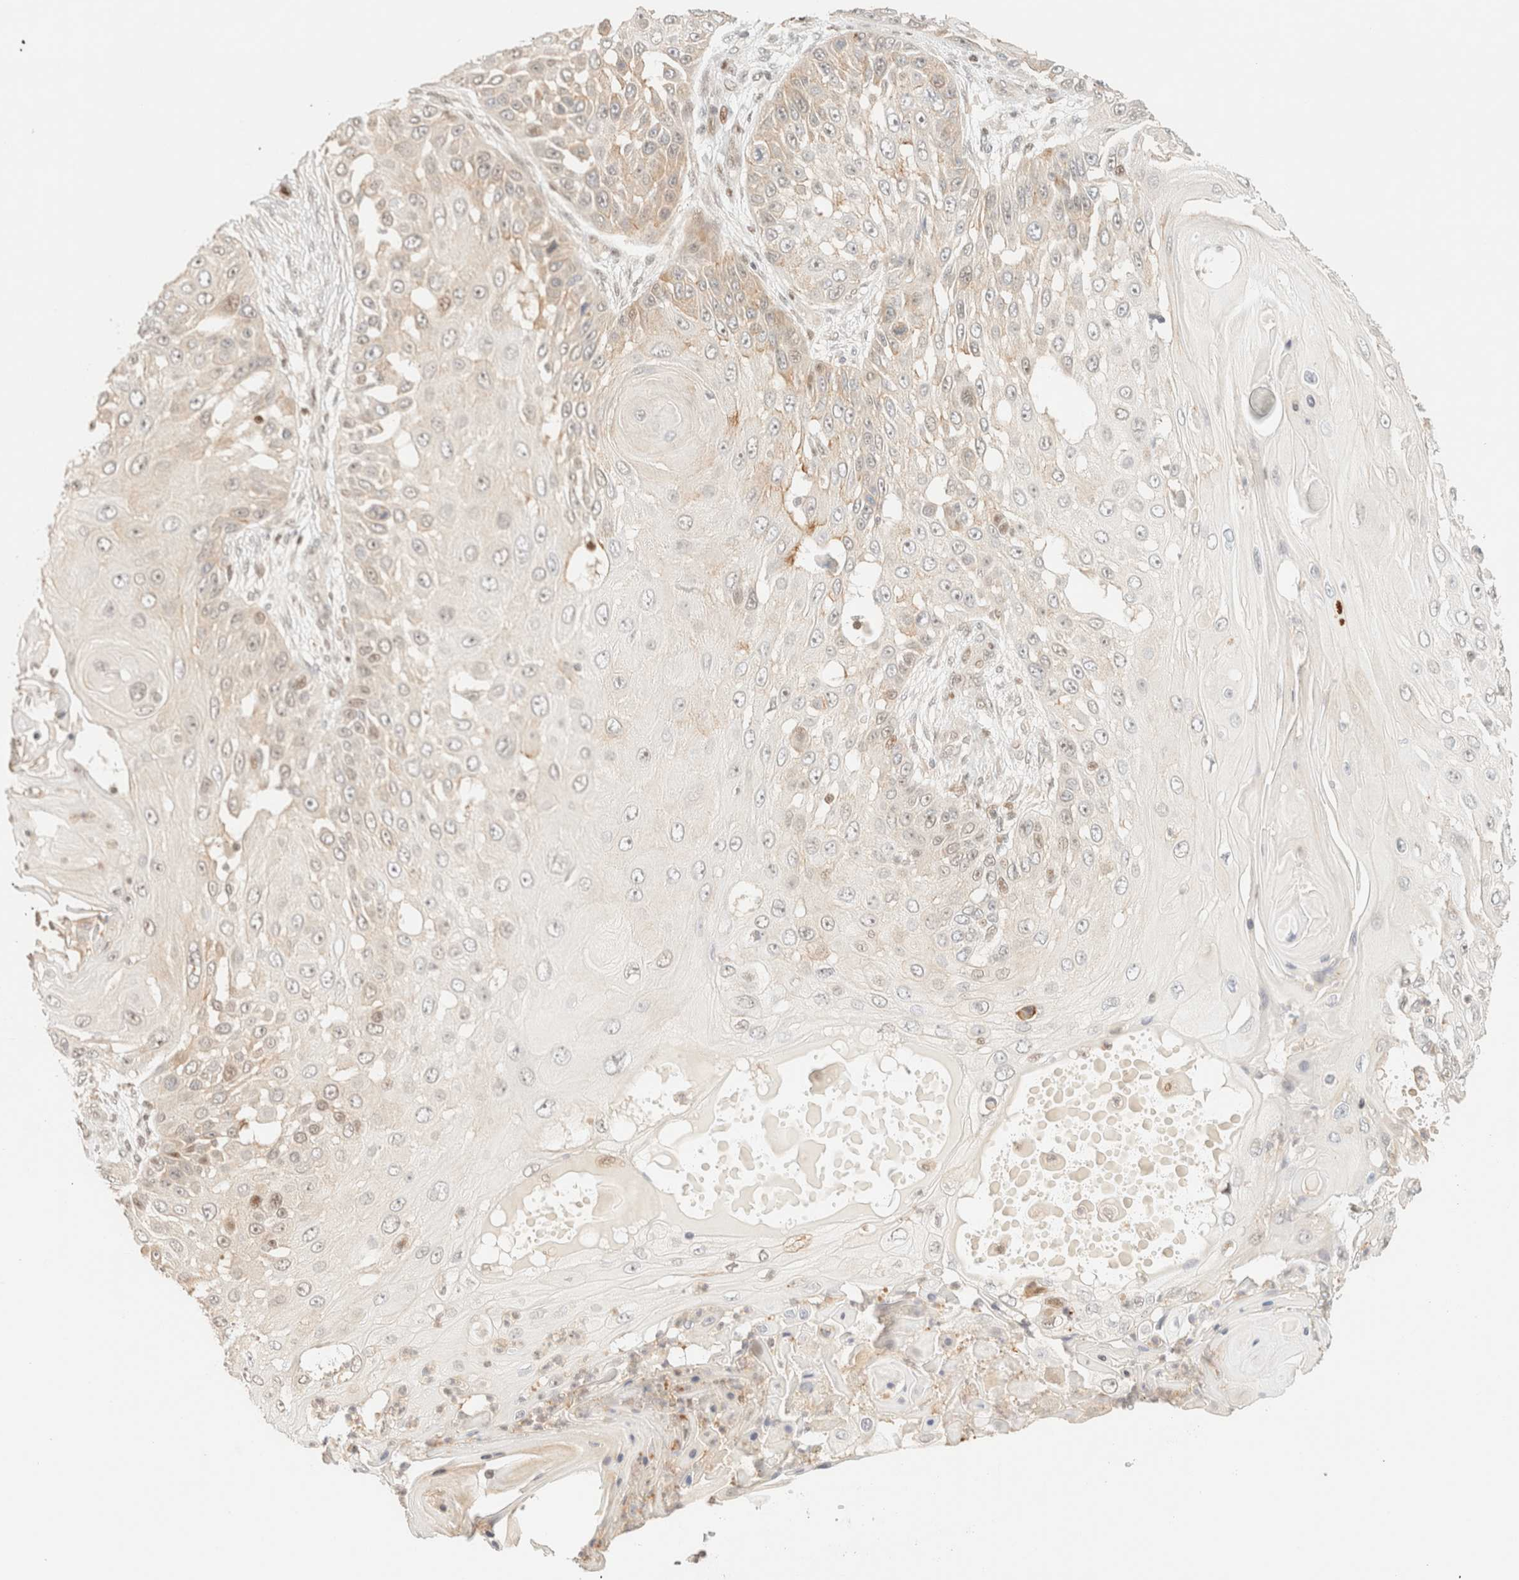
{"staining": {"intensity": "weak", "quantity": "<25%", "location": "cytoplasmic/membranous"}, "tissue": "skin cancer", "cell_type": "Tumor cells", "image_type": "cancer", "snomed": [{"axis": "morphology", "description": "Squamous cell carcinoma, NOS"}, {"axis": "topography", "description": "Skin"}], "caption": "Skin cancer (squamous cell carcinoma) stained for a protein using immunohistochemistry reveals no staining tumor cells.", "gene": "TSR1", "patient": {"sex": "female", "age": 44}}